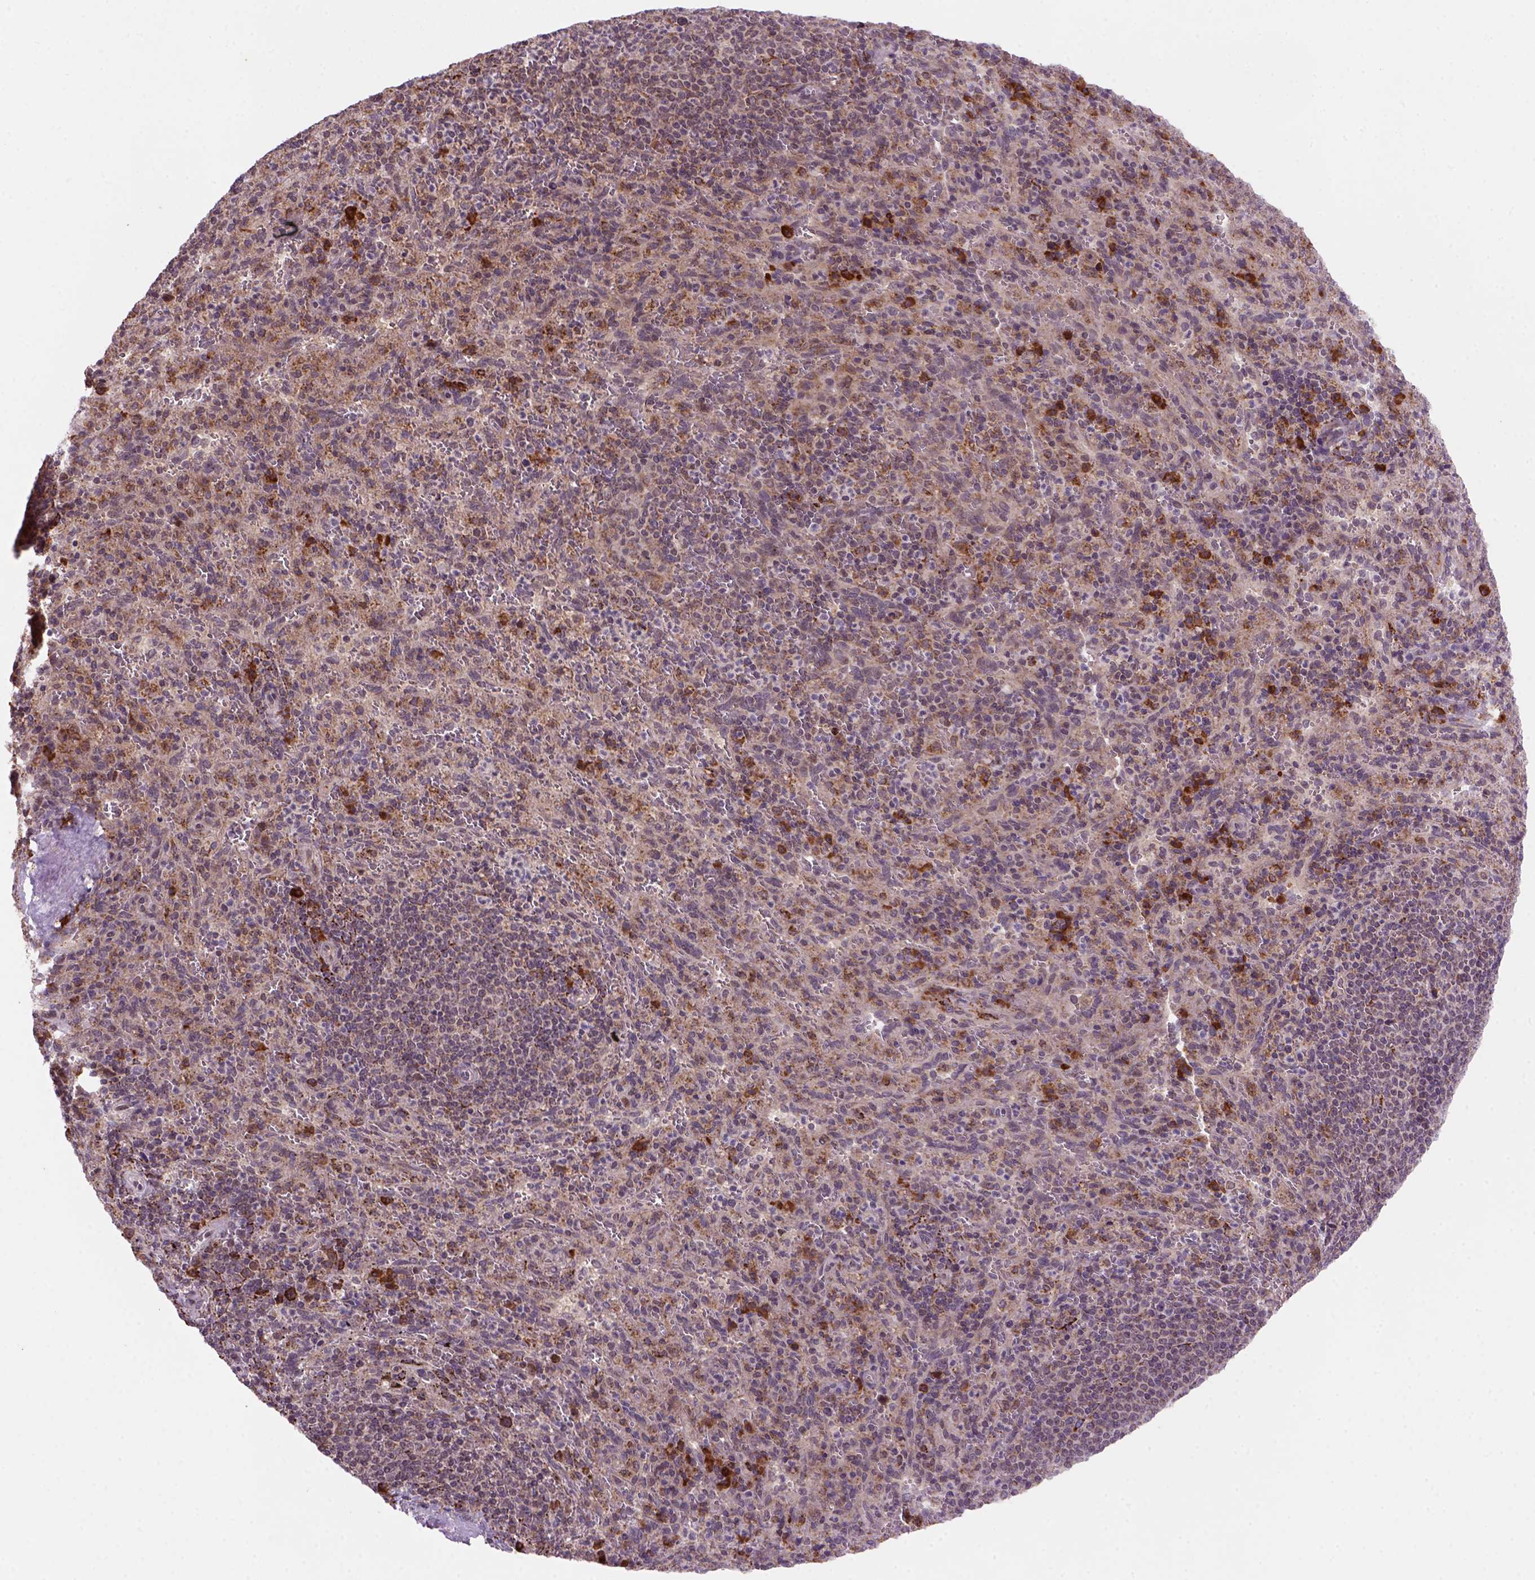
{"staining": {"intensity": "strong", "quantity": "<25%", "location": "cytoplasmic/membranous"}, "tissue": "spleen", "cell_type": "Cells in red pulp", "image_type": "normal", "snomed": [{"axis": "morphology", "description": "Normal tissue, NOS"}, {"axis": "topography", "description": "Spleen"}], "caption": "Protein expression analysis of normal spleen demonstrates strong cytoplasmic/membranous staining in approximately <25% of cells in red pulp. (DAB (3,3'-diaminobenzidine) IHC, brown staining for protein, blue staining for nuclei).", "gene": "FZD7", "patient": {"sex": "male", "age": 57}}